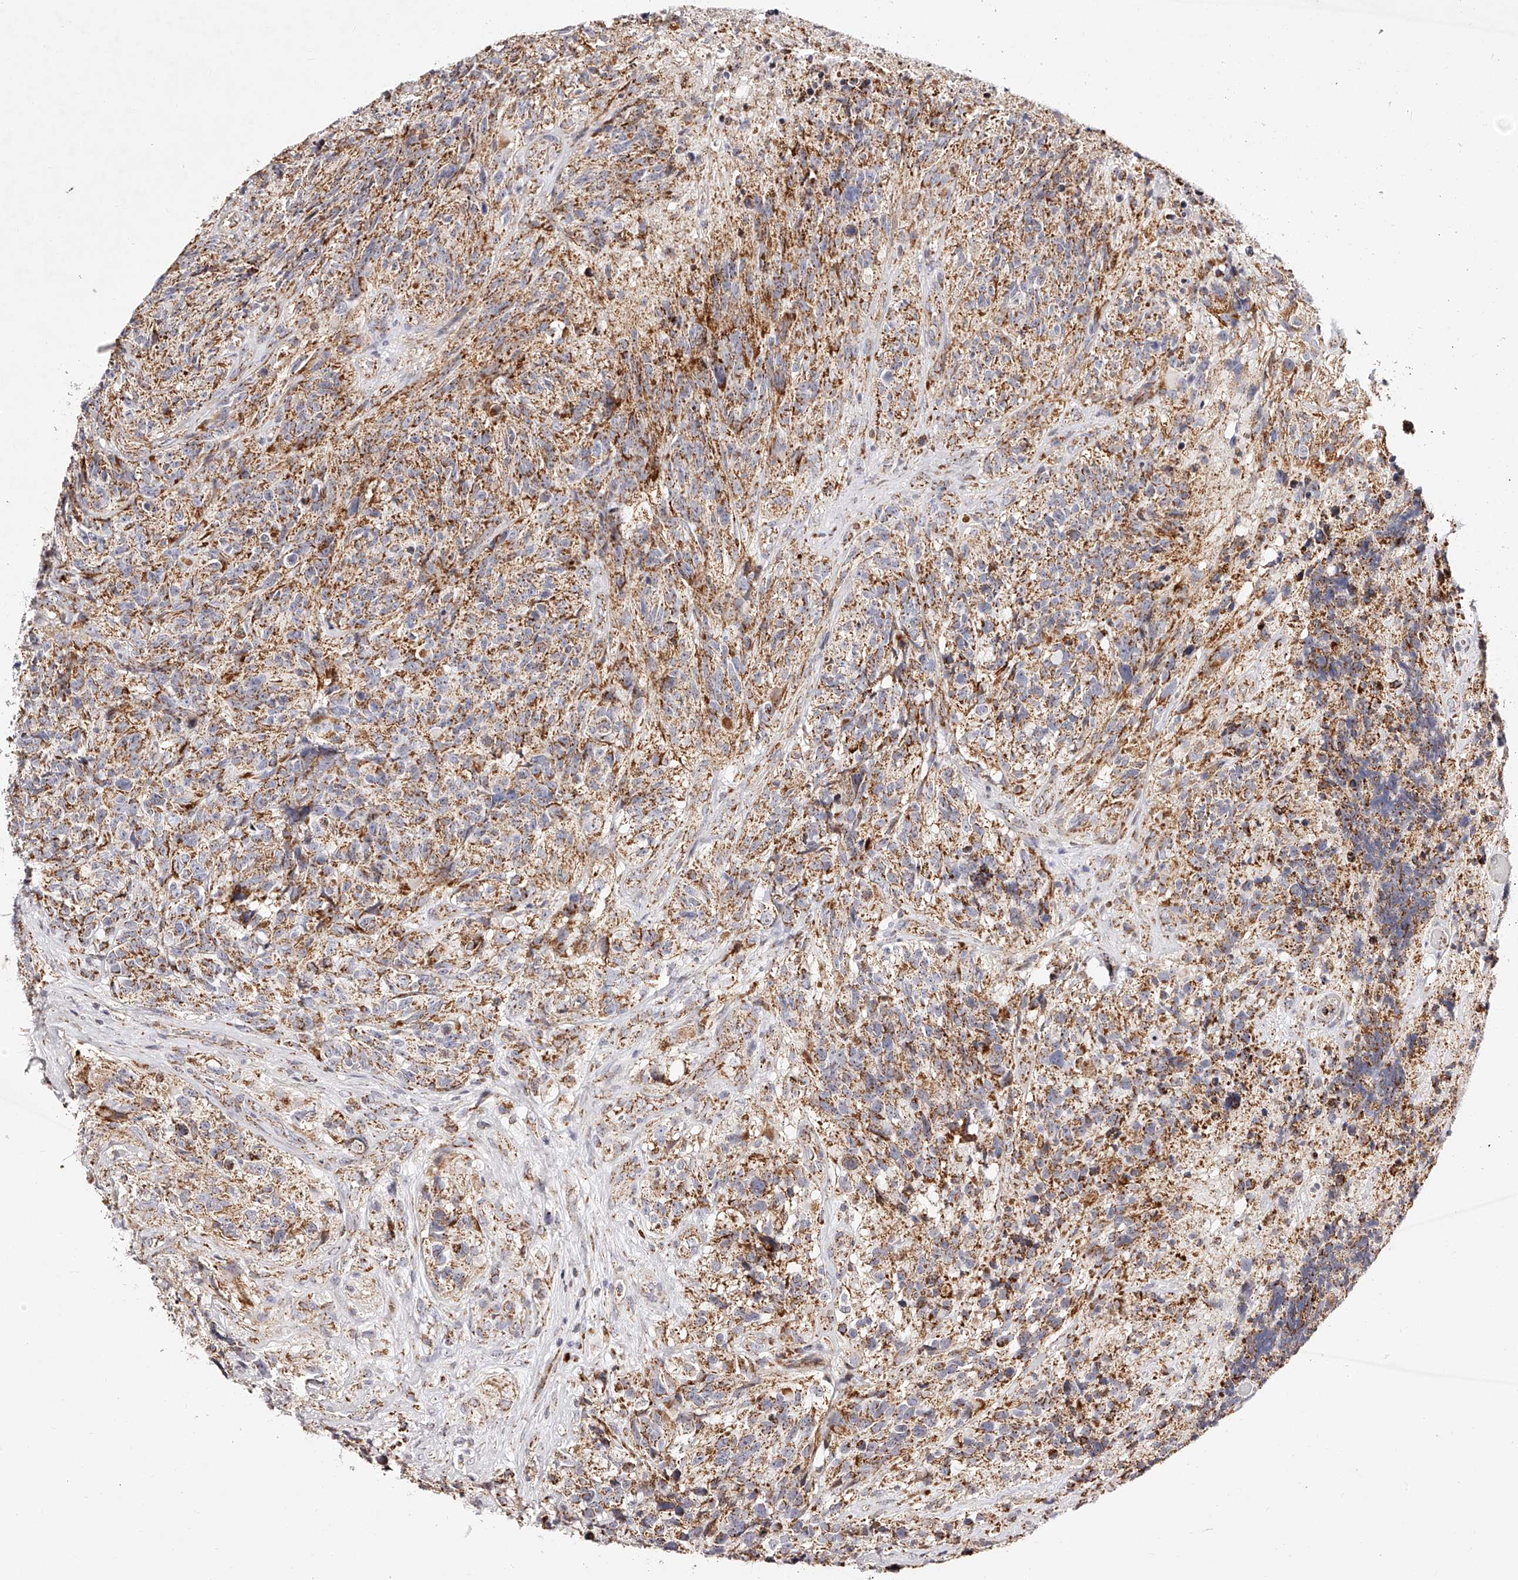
{"staining": {"intensity": "moderate", "quantity": ">75%", "location": "cytoplasmic/membranous"}, "tissue": "glioma", "cell_type": "Tumor cells", "image_type": "cancer", "snomed": [{"axis": "morphology", "description": "Glioma, malignant, High grade"}, {"axis": "topography", "description": "Brain"}], "caption": "A high-resolution image shows immunohistochemistry staining of malignant glioma (high-grade), which shows moderate cytoplasmic/membranous expression in approximately >75% of tumor cells.", "gene": "NDUFV3", "patient": {"sex": "male", "age": 69}}